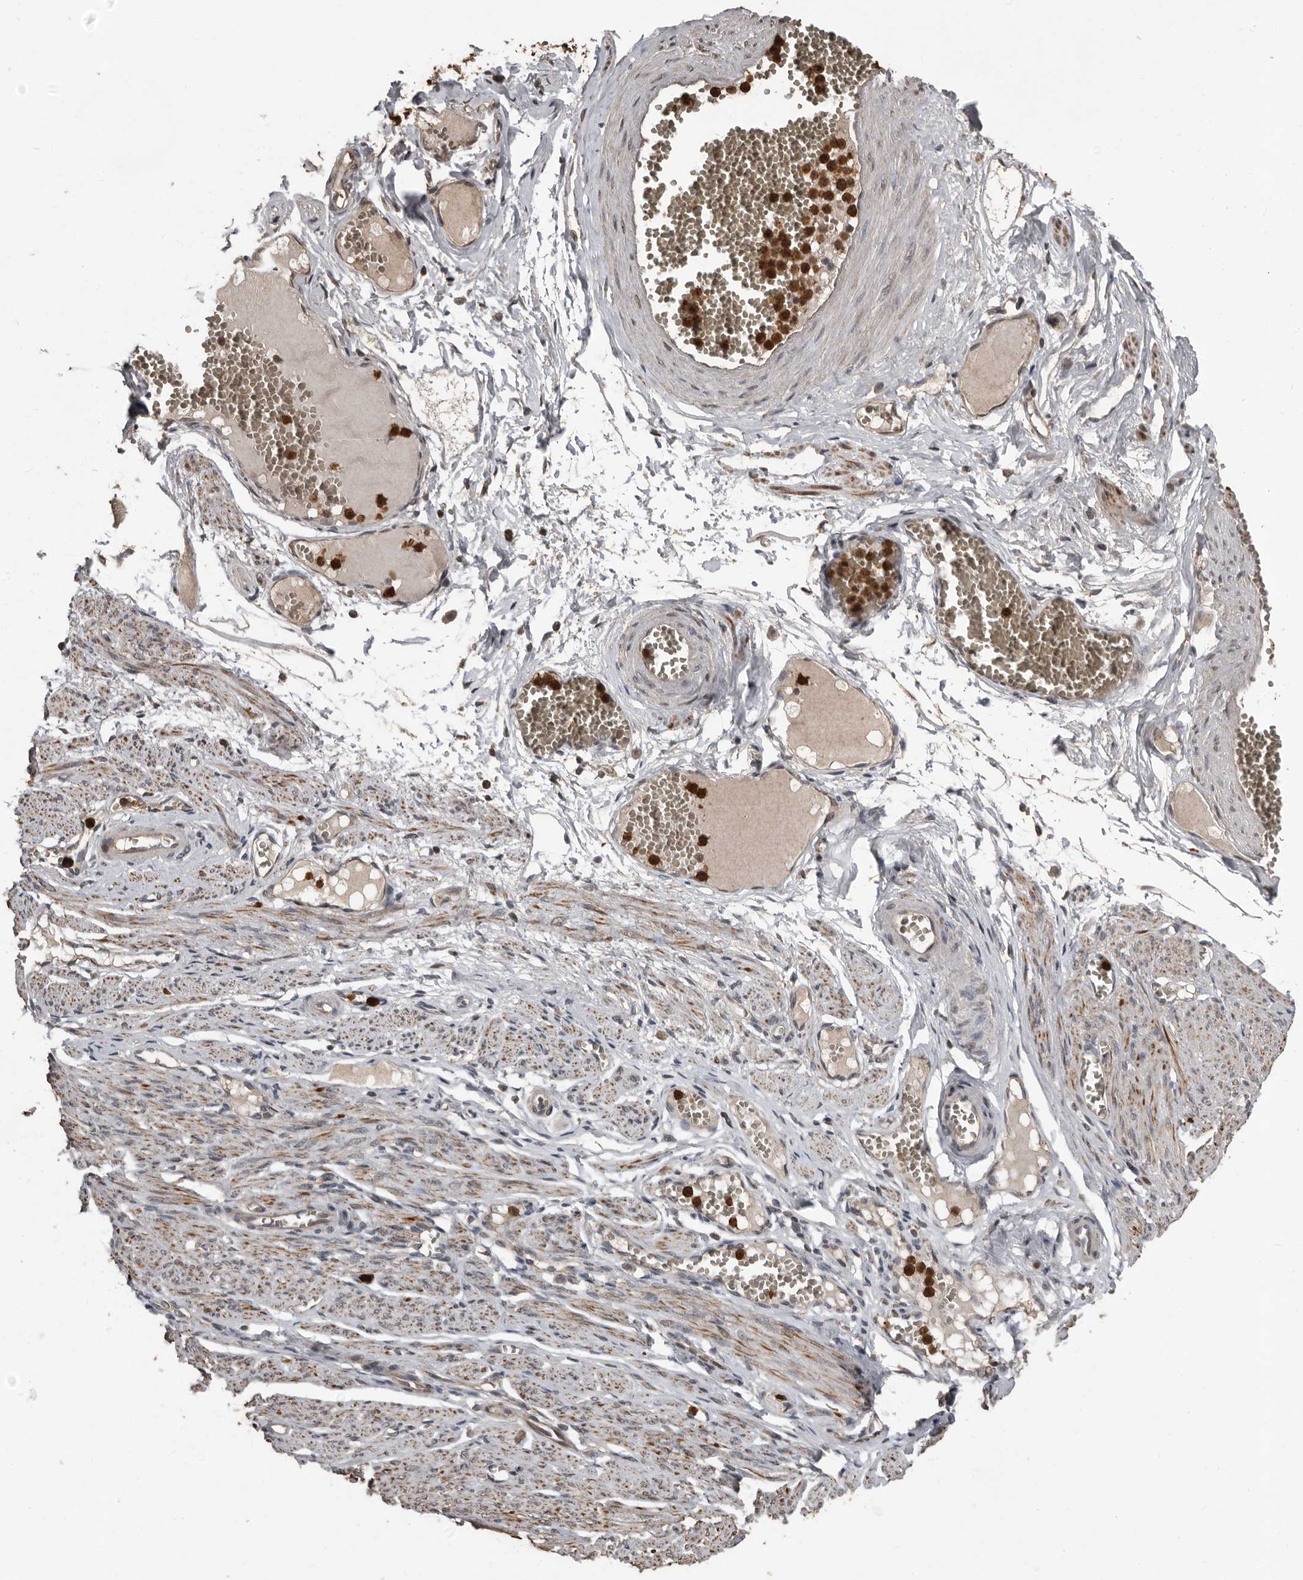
{"staining": {"intensity": "weak", "quantity": ">75%", "location": "cytoplasmic/membranous"}, "tissue": "adipose tissue", "cell_type": "Adipocytes", "image_type": "normal", "snomed": [{"axis": "morphology", "description": "Normal tissue, NOS"}, {"axis": "topography", "description": "Smooth muscle"}, {"axis": "topography", "description": "Peripheral nerve tissue"}], "caption": "Protein expression by IHC displays weak cytoplasmic/membranous expression in about >75% of adipocytes in benign adipose tissue.", "gene": "FSBP", "patient": {"sex": "female", "age": 39}}